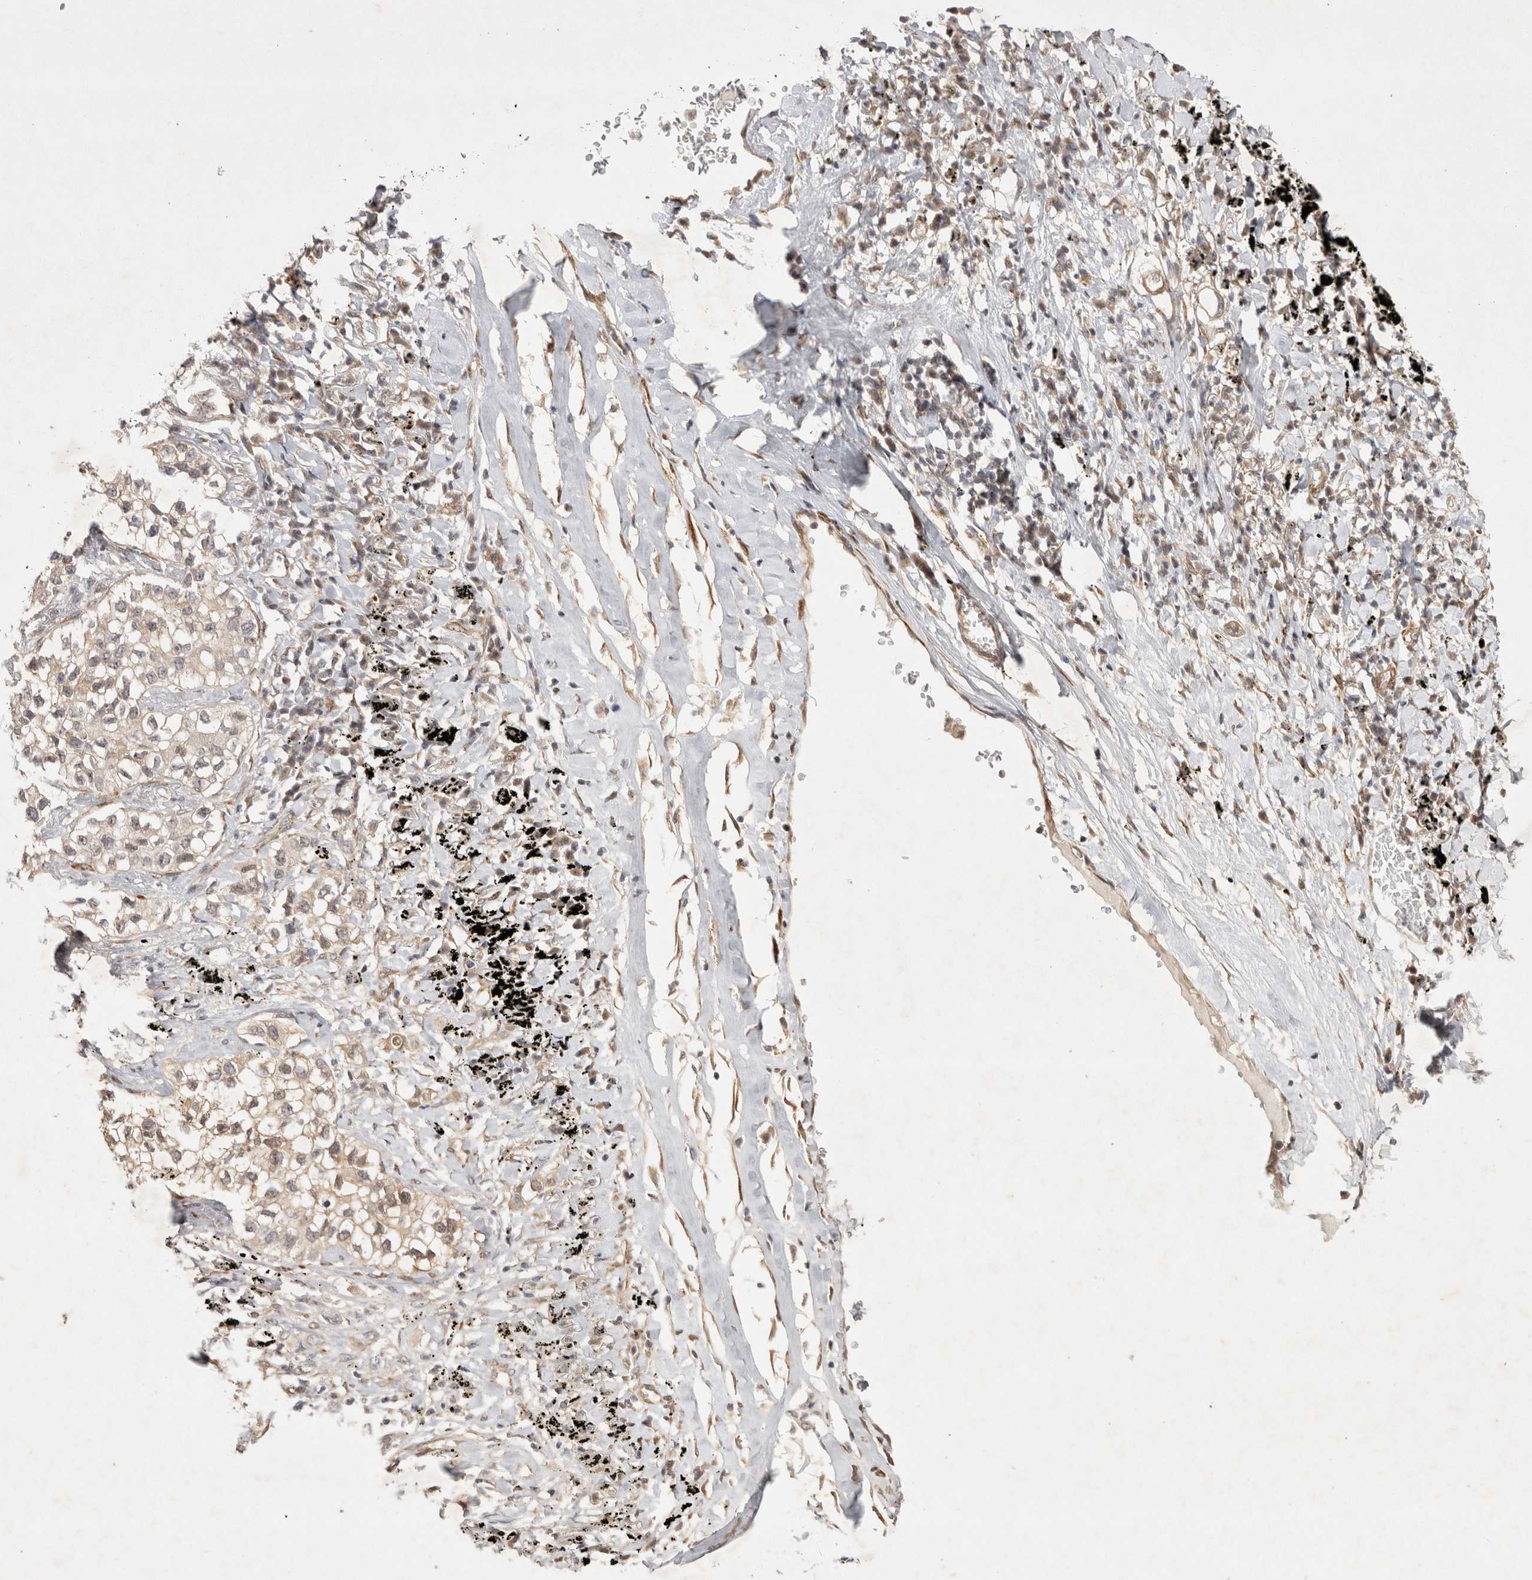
{"staining": {"intensity": "negative", "quantity": "none", "location": "none"}, "tissue": "lung cancer", "cell_type": "Tumor cells", "image_type": "cancer", "snomed": [{"axis": "morphology", "description": "Adenocarcinoma, NOS"}, {"axis": "topography", "description": "Lung"}], "caption": "Immunohistochemical staining of adenocarcinoma (lung) demonstrates no significant positivity in tumor cells.", "gene": "ZNF318", "patient": {"sex": "male", "age": 63}}